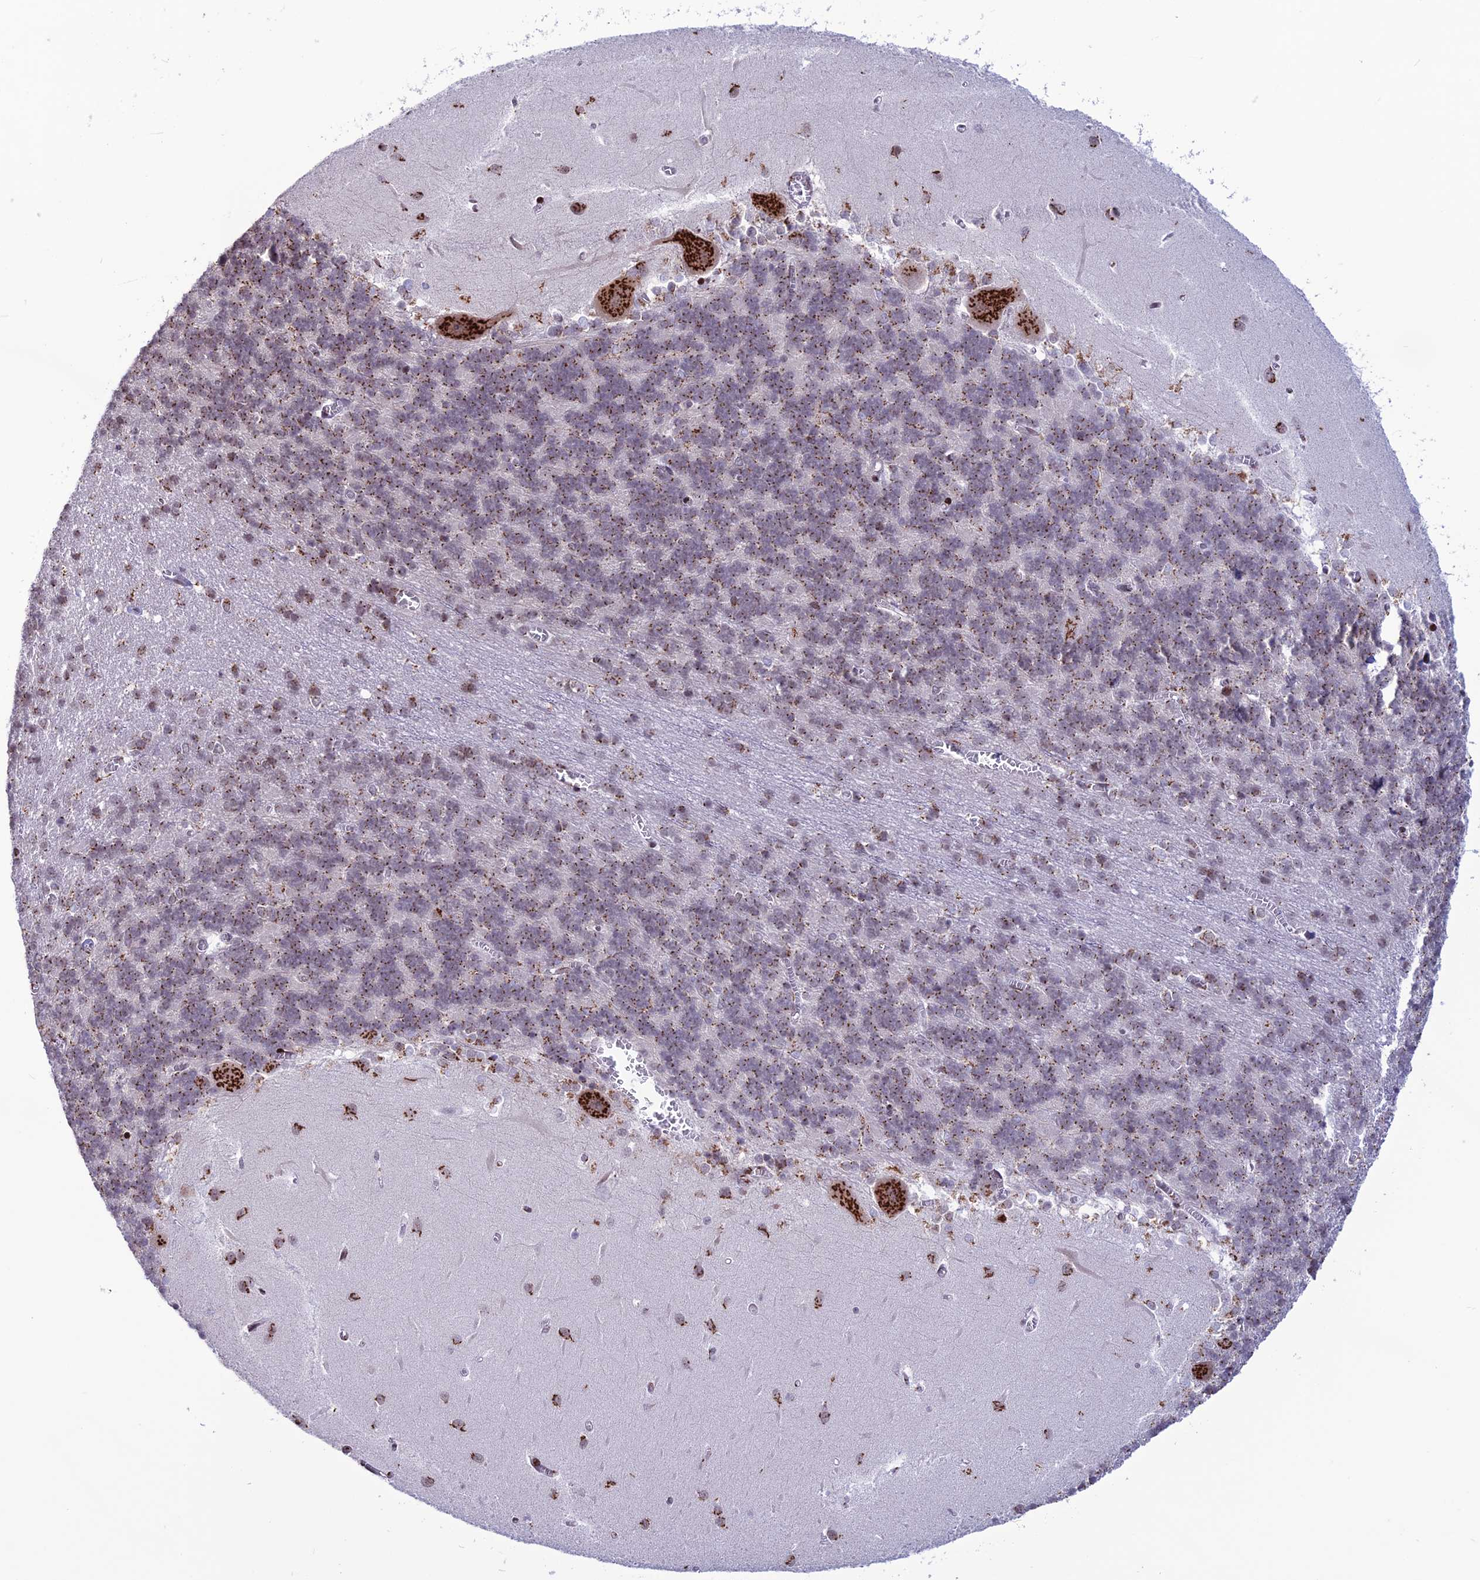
{"staining": {"intensity": "strong", "quantity": "25%-75%", "location": "cytoplasmic/membranous"}, "tissue": "cerebellum", "cell_type": "Cells in granular layer", "image_type": "normal", "snomed": [{"axis": "morphology", "description": "Normal tissue, NOS"}, {"axis": "topography", "description": "Cerebellum"}], "caption": "Immunohistochemistry staining of unremarkable cerebellum, which demonstrates high levels of strong cytoplasmic/membranous staining in approximately 25%-75% of cells in granular layer indicating strong cytoplasmic/membranous protein expression. The staining was performed using DAB (brown) for protein detection and nuclei were counterstained in hematoxylin (blue).", "gene": "PLEKHA4", "patient": {"sex": "male", "age": 37}}